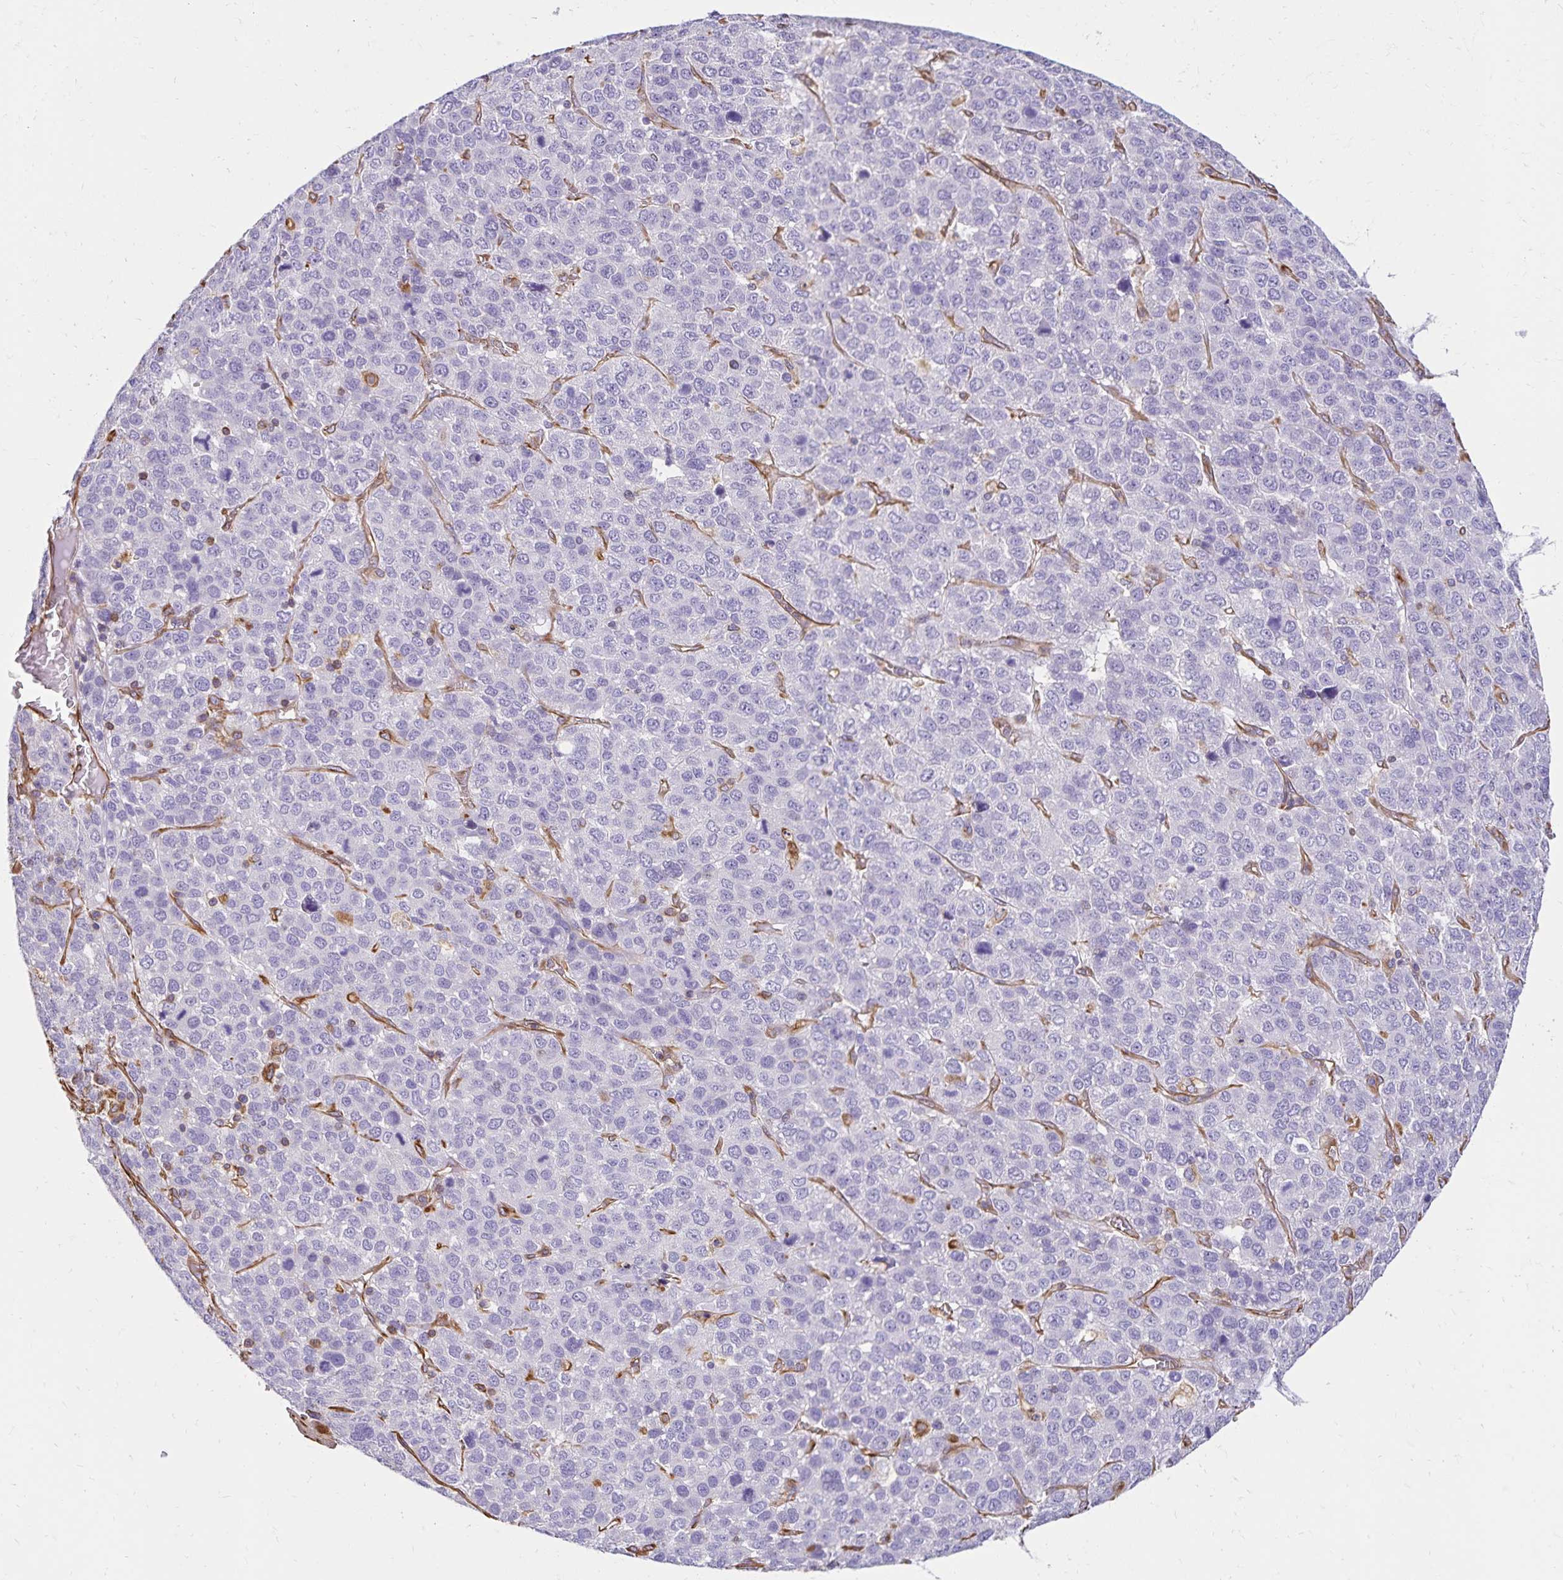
{"staining": {"intensity": "negative", "quantity": "none", "location": "none"}, "tissue": "liver cancer", "cell_type": "Tumor cells", "image_type": "cancer", "snomed": [{"axis": "morphology", "description": "Carcinoma, Hepatocellular, NOS"}, {"axis": "topography", "description": "Liver"}], "caption": "An IHC histopathology image of liver hepatocellular carcinoma is shown. There is no staining in tumor cells of liver hepatocellular carcinoma.", "gene": "TRPV6", "patient": {"sex": "male", "age": 69}}